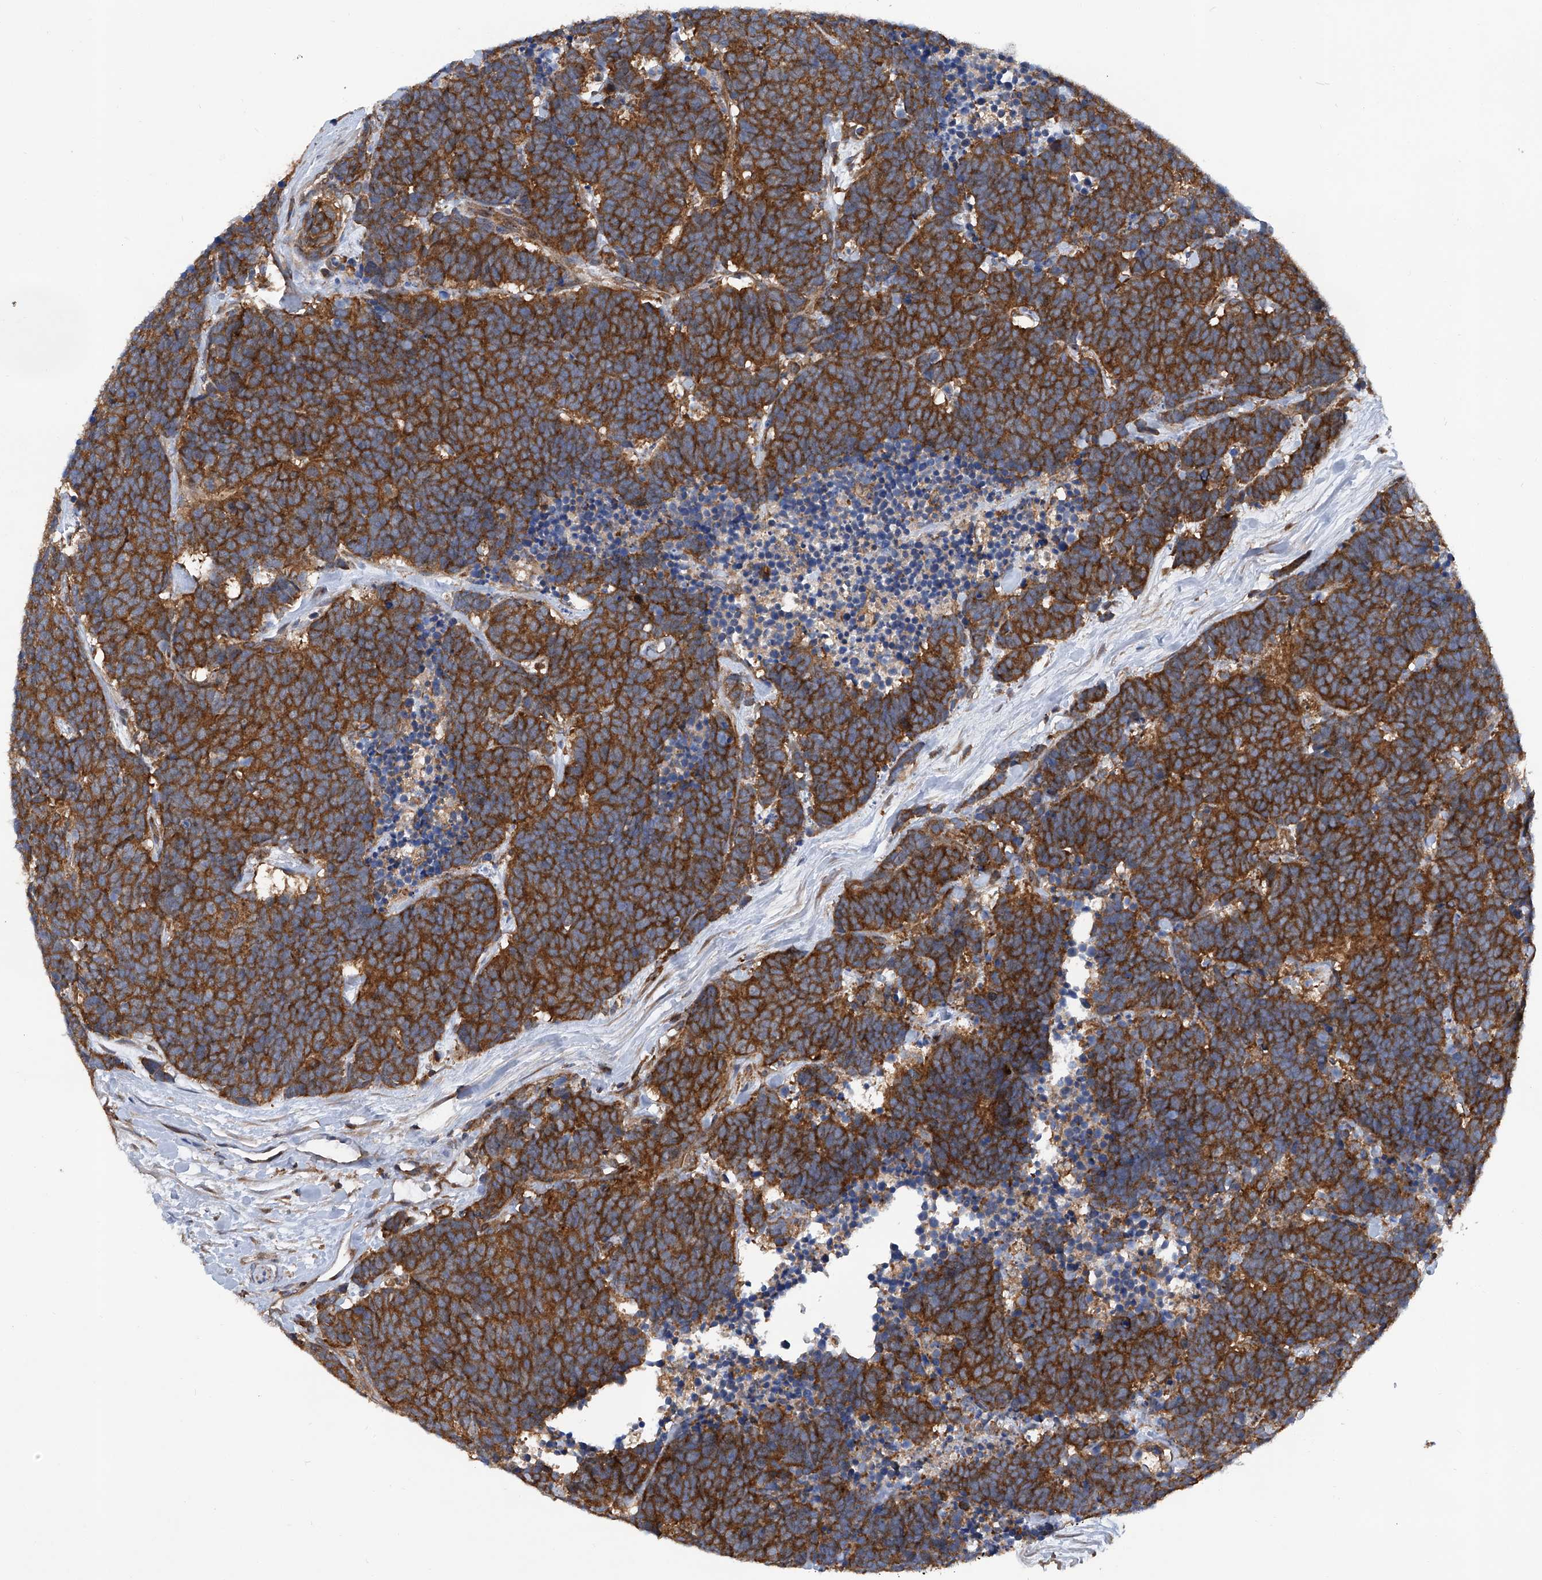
{"staining": {"intensity": "strong", "quantity": ">75%", "location": "cytoplasmic/membranous"}, "tissue": "carcinoid", "cell_type": "Tumor cells", "image_type": "cancer", "snomed": [{"axis": "morphology", "description": "Carcinoma, NOS"}, {"axis": "morphology", "description": "Carcinoid, malignant, NOS"}, {"axis": "topography", "description": "Urinary bladder"}], "caption": "There is high levels of strong cytoplasmic/membranous staining in tumor cells of carcinoma, as demonstrated by immunohistochemical staining (brown color).", "gene": "SMAP1", "patient": {"sex": "male", "age": 57}}